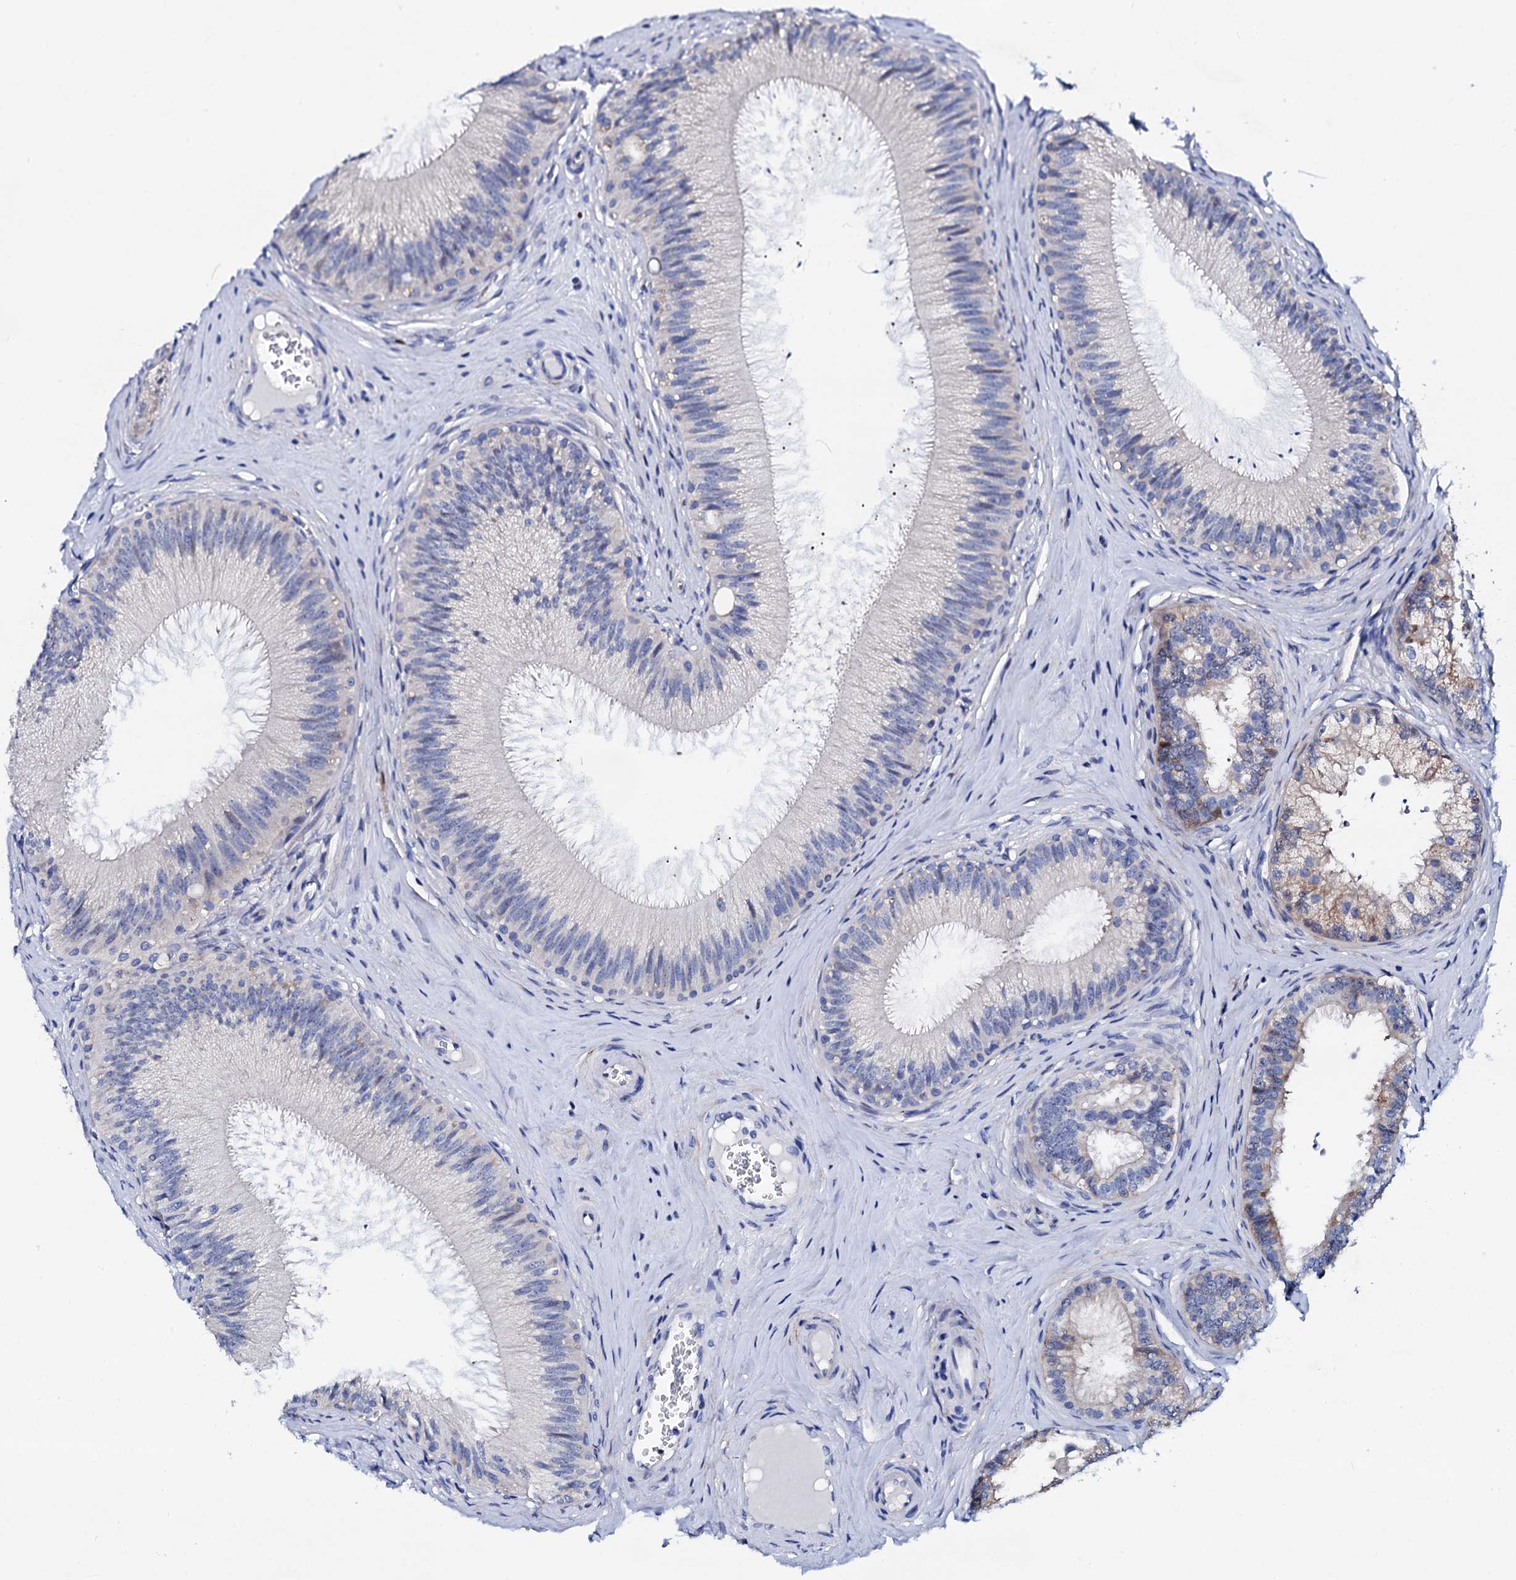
{"staining": {"intensity": "negative", "quantity": "none", "location": "none"}, "tissue": "epididymis", "cell_type": "Glandular cells", "image_type": "normal", "snomed": [{"axis": "morphology", "description": "Normal tissue, NOS"}, {"axis": "topography", "description": "Epididymis"}], "caption": "Glandular cells show no significant protein expression in benign epididymis.", "gene": "TRDN", "patient": {"sex": "male", "age": 46}}